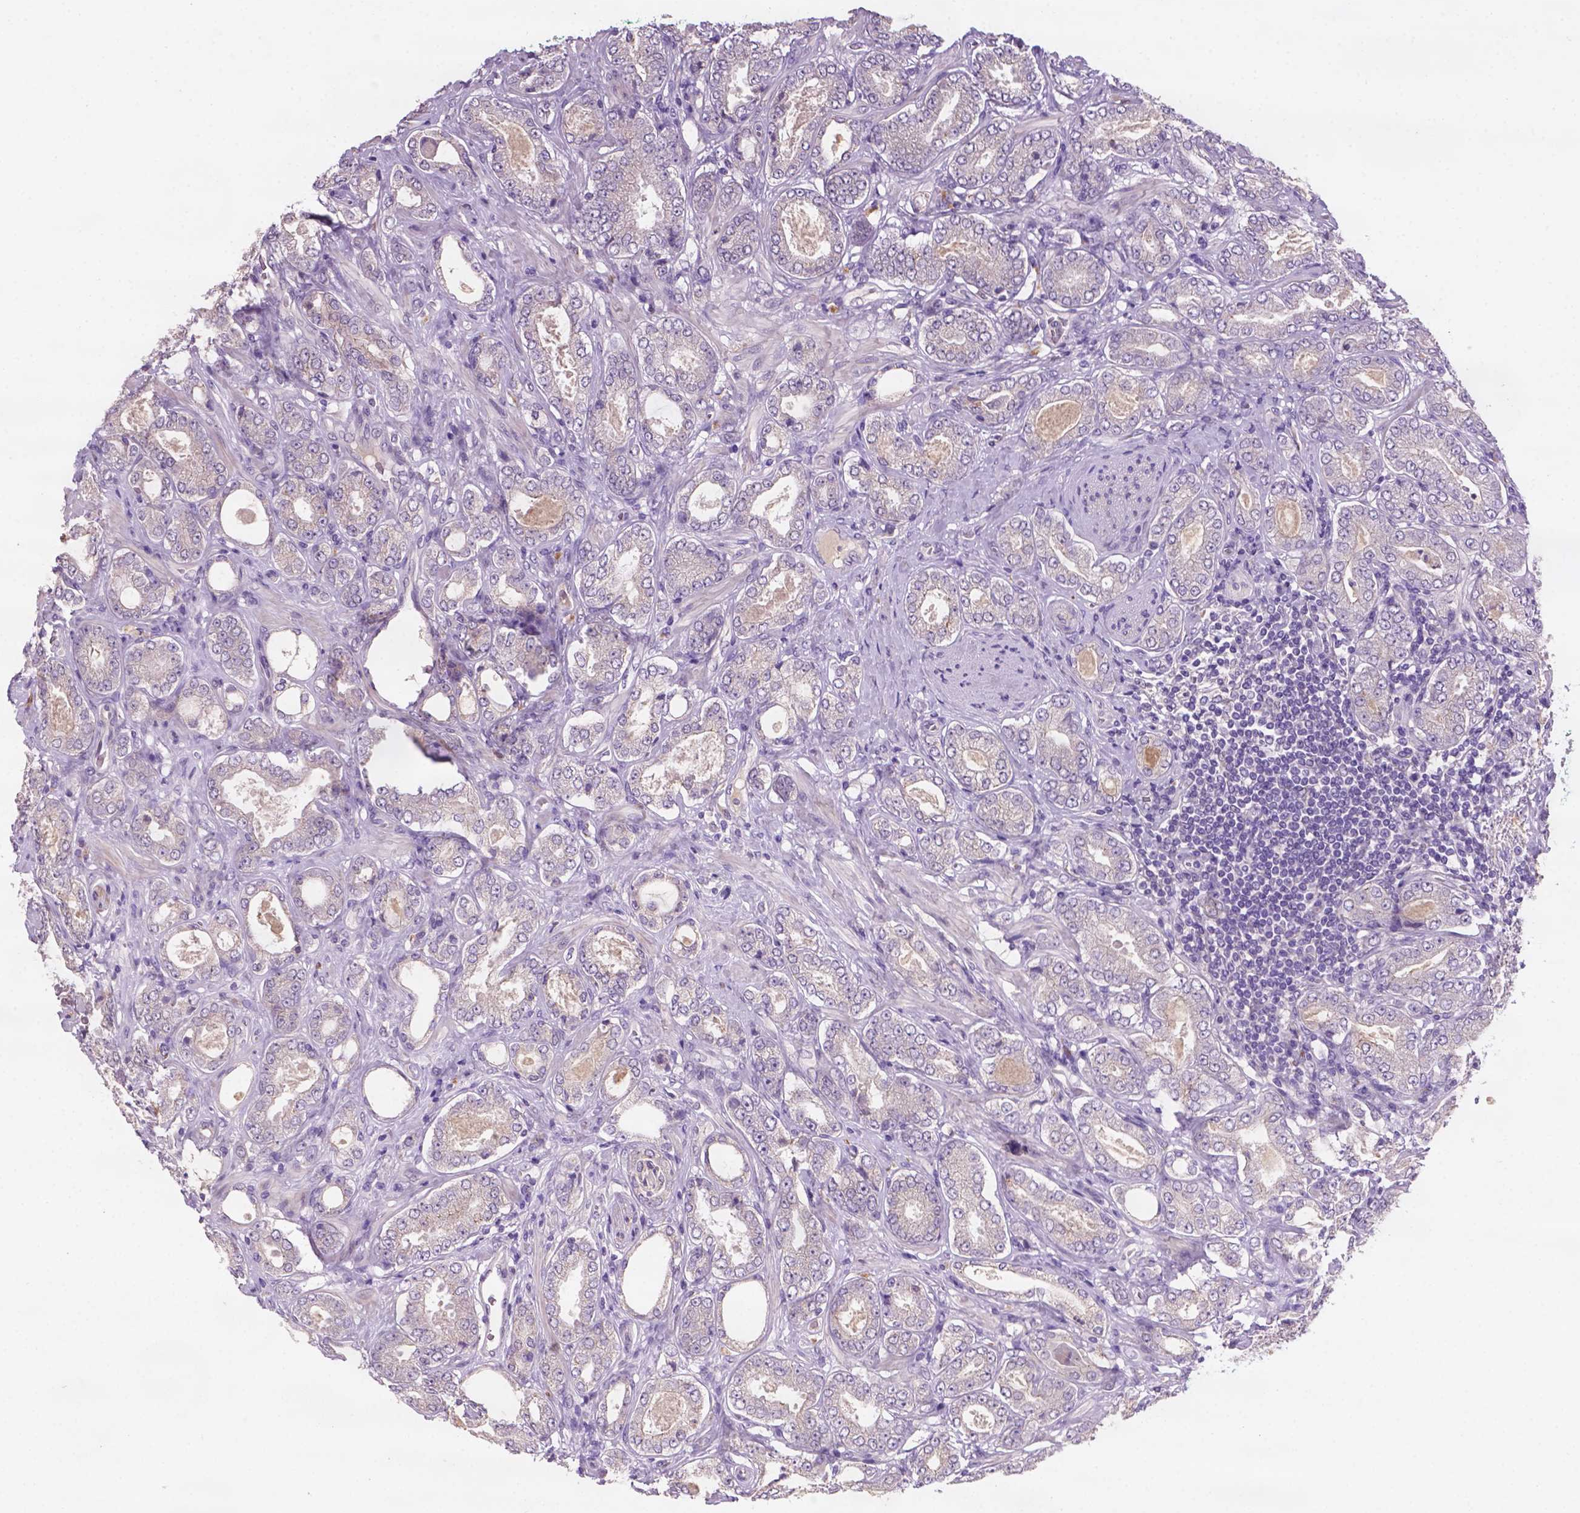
{"staining": {"intensity": "negative", "quantity": "none", "location": "none"}, "tissue": "prostate cancer", "cell_type": "Tumor cells", "image_type": "cancer", "snomed": [{"axis": "morphology", "description": "Adenocarcinoma, NOS"}, {"axis": "topography", "description": "Prostate"}], "caption": "Photomicrograph shows no protein staining in tumor cells of adenocarcinoma (prostate) tissue.", "gene": "GXYLT2", "patient": {"sex": "male", "age": 64}}